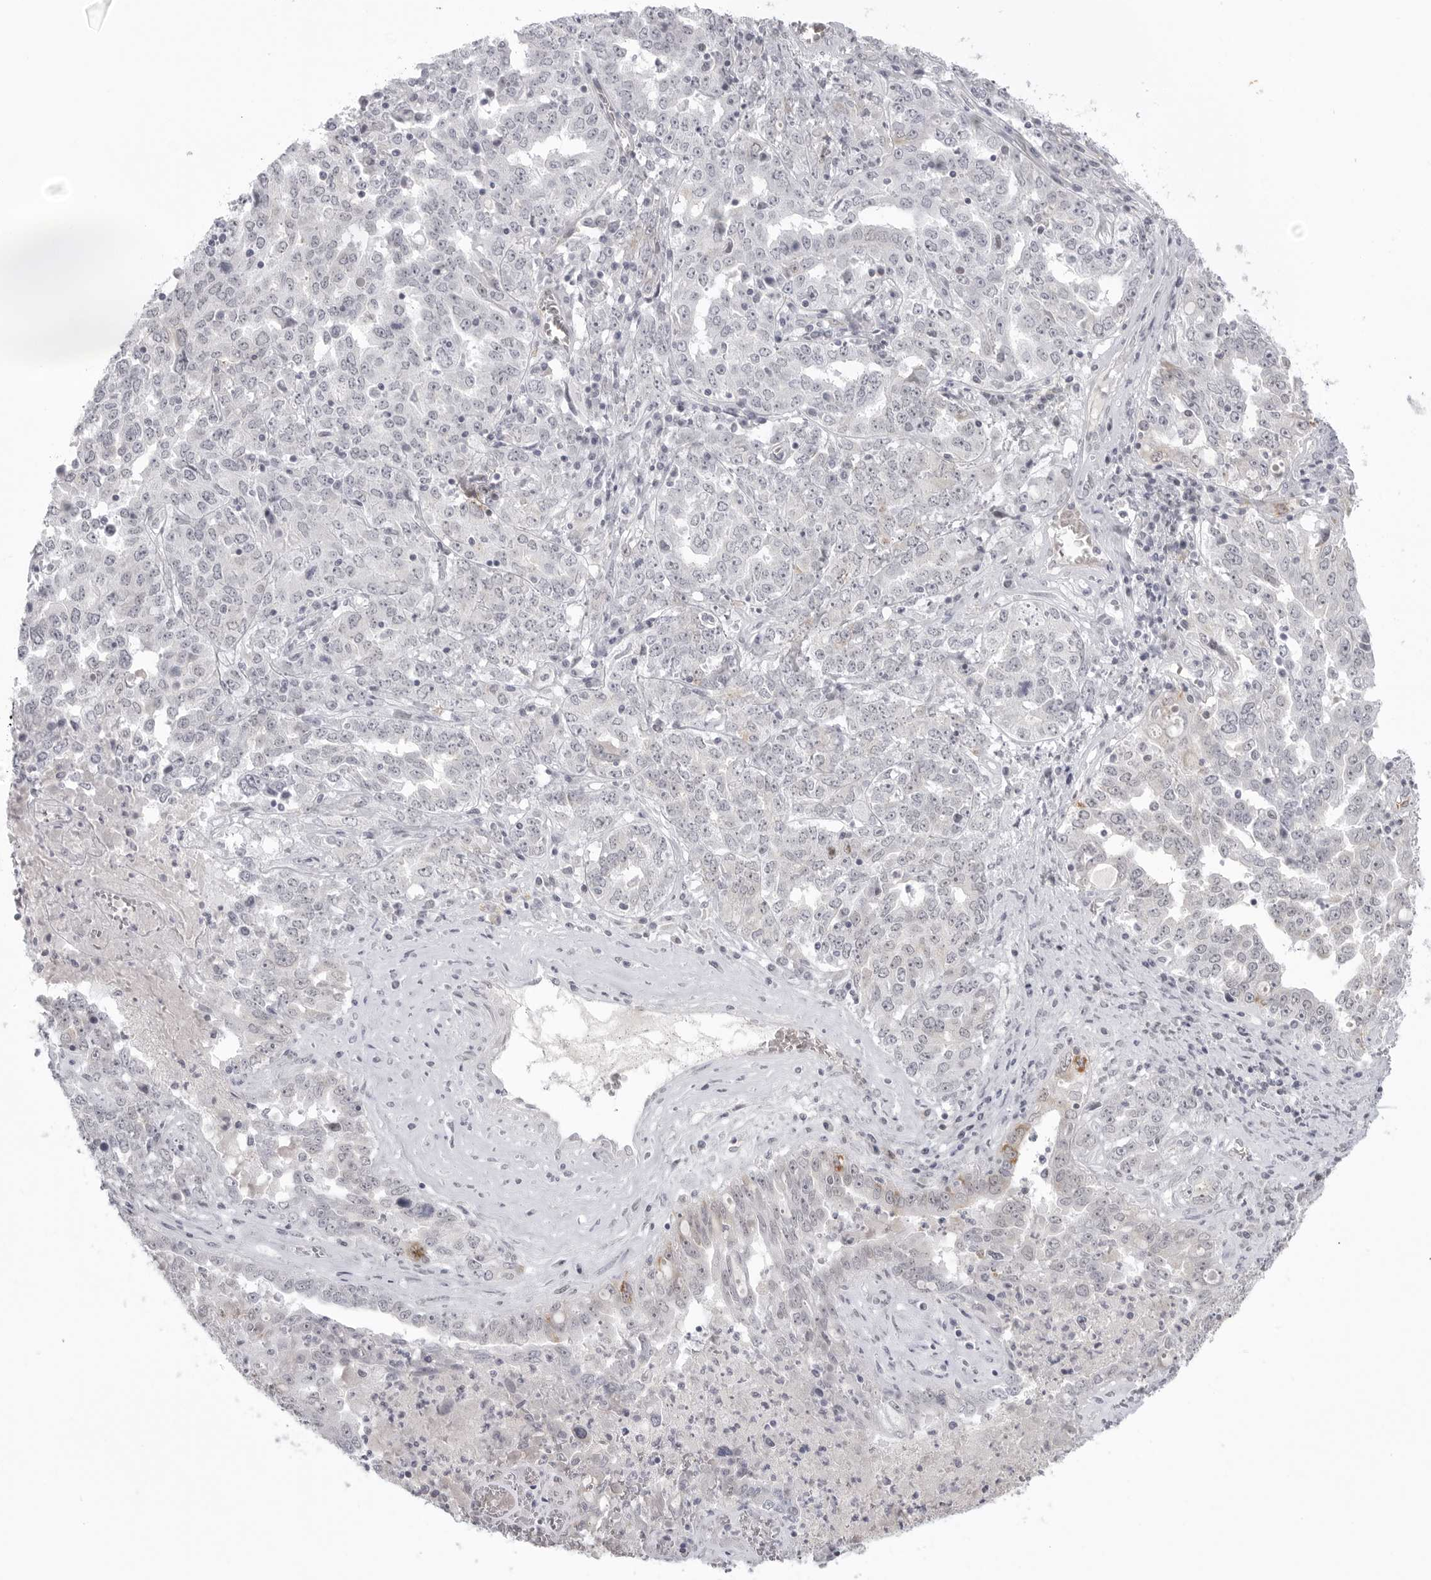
{"staining": {"intensity": "negative", "quantity": "none", "location": "none"}, "tissue": "ovarian cancer", "cell_type": "Tumor cells", "image_type": "cancer", "snomed": [{"axis": "morphology", "description": "Carcinoma, endometroid"}, {"axis": "topography", "description": "Ovary"}], "caption": "The micrograph displays no staining of tumor cells in ovarian cancer (endometroid carcinoma).", "gene": "TCTN3", "patient": {"sex": "female", "age": 62}}